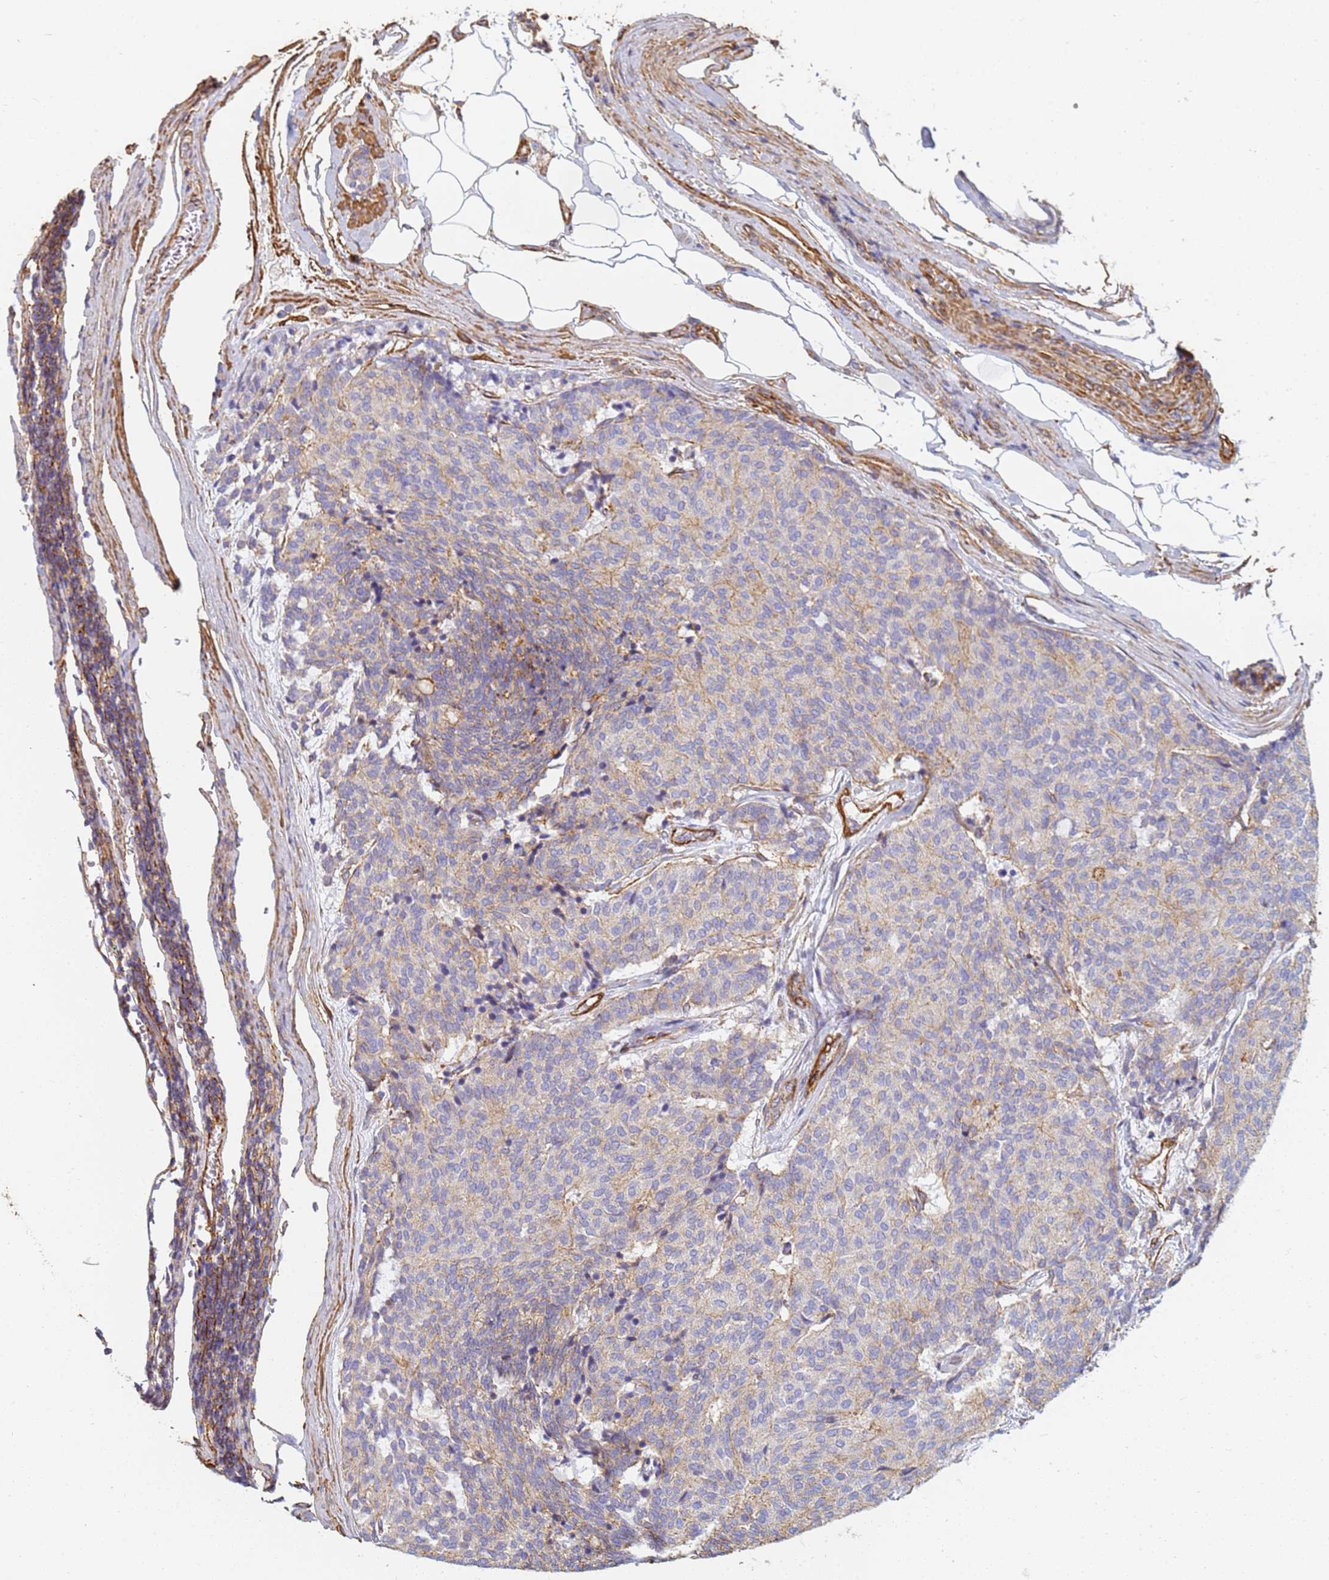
{"staining": {"intensity": "weak", "quantity": "25%-75%", "location": "cytoplasmic/membranous"}, "tissue": "carcinoid", "cell_type": "Tumor cells", "image_type": "cancer", "snomed": [{"axis": "morphology", "description": "Carcinoid, malignant, NOS"}, {"axis": "topography", "description": "Pancreas"}], "caption": "Weak cytoplasmic/membranous expression is appreciated in approximately 25%-75% of tumor cells in carcinoid (malignant).", "gene": "TPM1", "patient": {"sex": "female", "age": 54}}